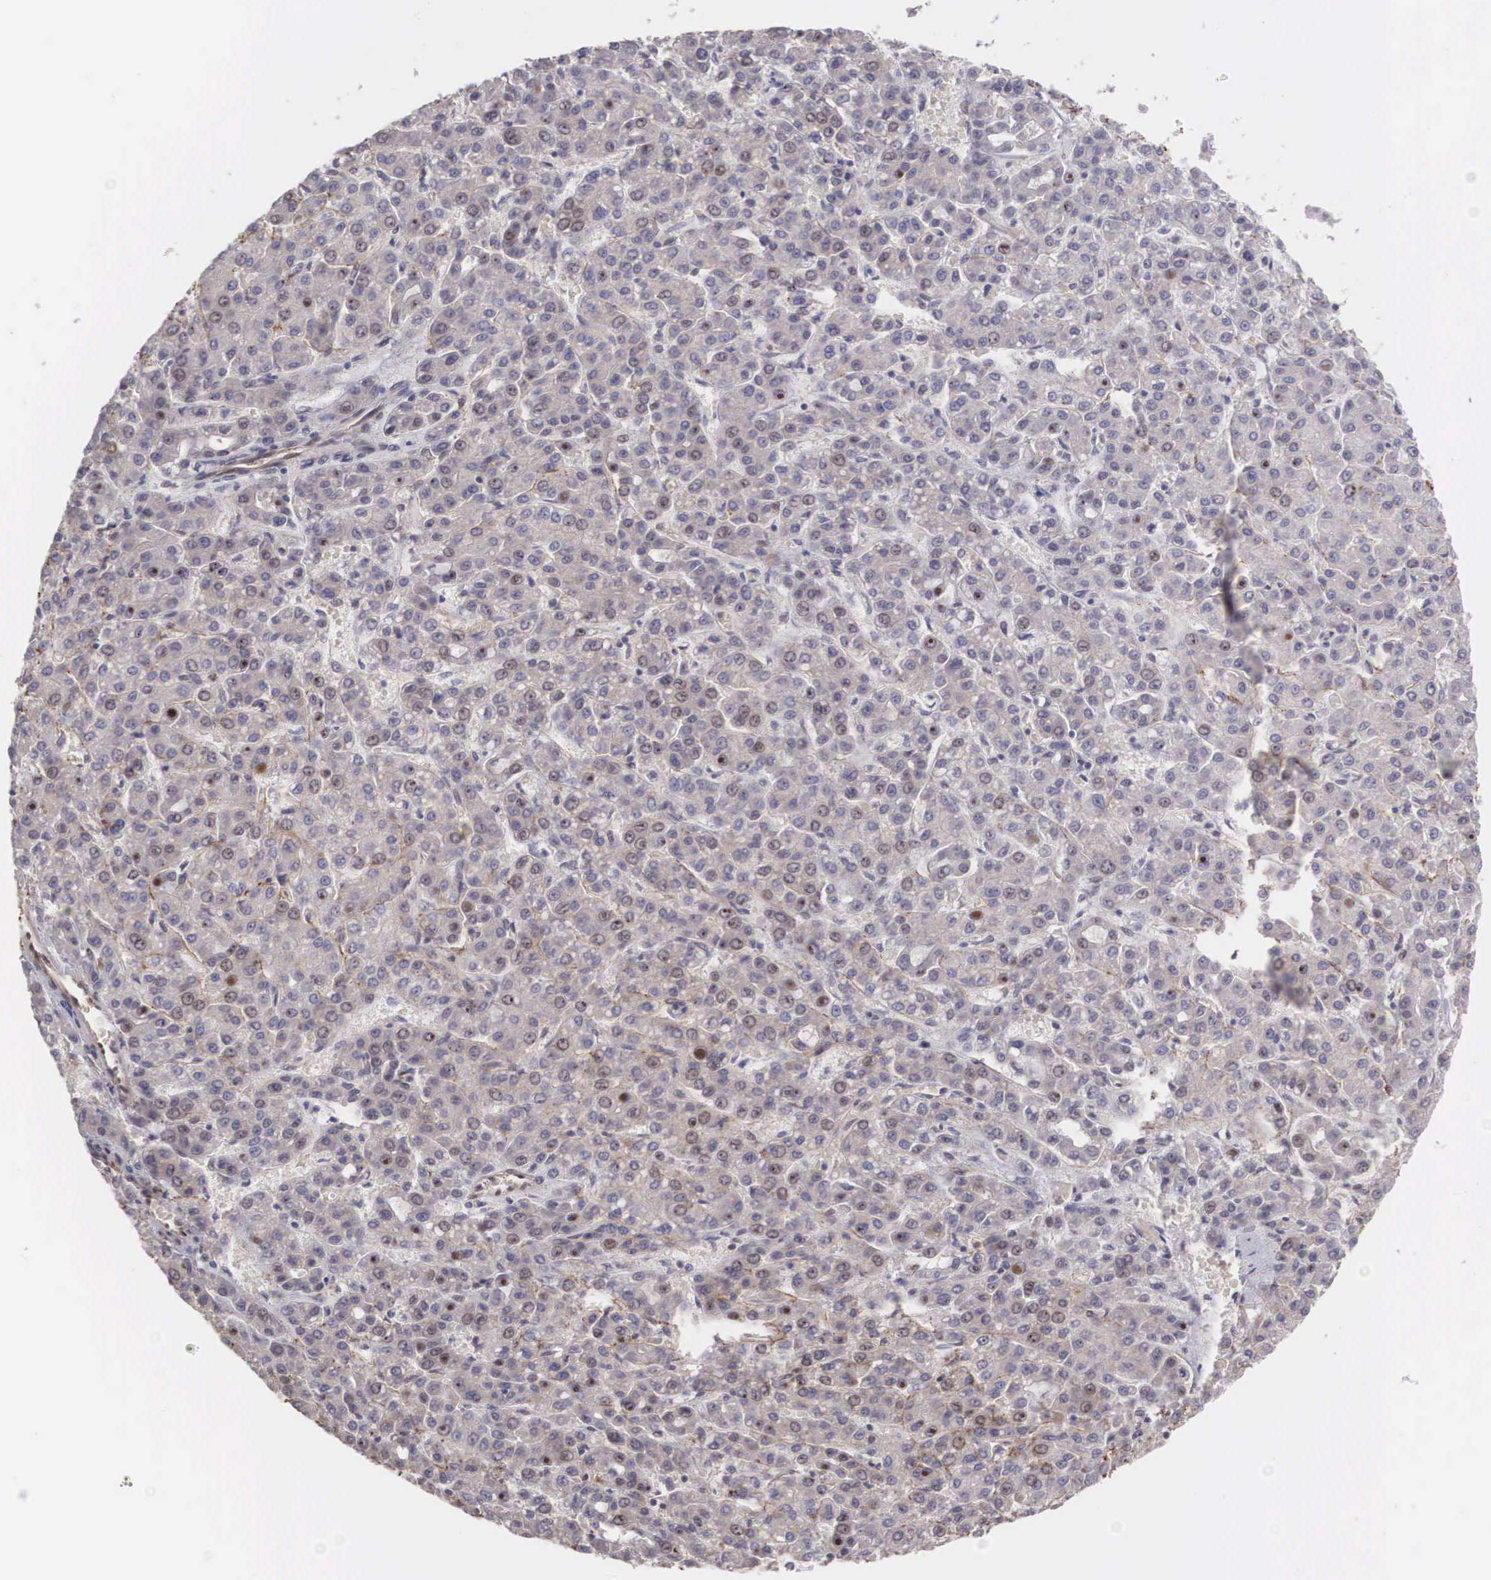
{"staining": {"intensity": "weak", "quantity": ">75%", "location": "cytoplasmic/membranous"}, "tissue": "liver cancer", "cell_type": "Tumor cells", "image_type": "cancer", "snomed": [{"axis": "morphology", "description": "Carcinoma, Hepatocellular, NOS"}, {"axis": "topography", "description": "Liver"}], "caption": "The immunohistochemical stain highlights weak cytoplasmic/membranous staining in tumor cells of liver cancer (hepatocellular carcinoma) tissue. The staining was performed using DAB (3,3'-diaminobenzidine) to visualize the protein expression in brown, while the nuclei were stained in blue with hematoxylin (Magnification: 20x).", "gene": "DNAJB7", "patient": {"sex": "male", "age": 69}}